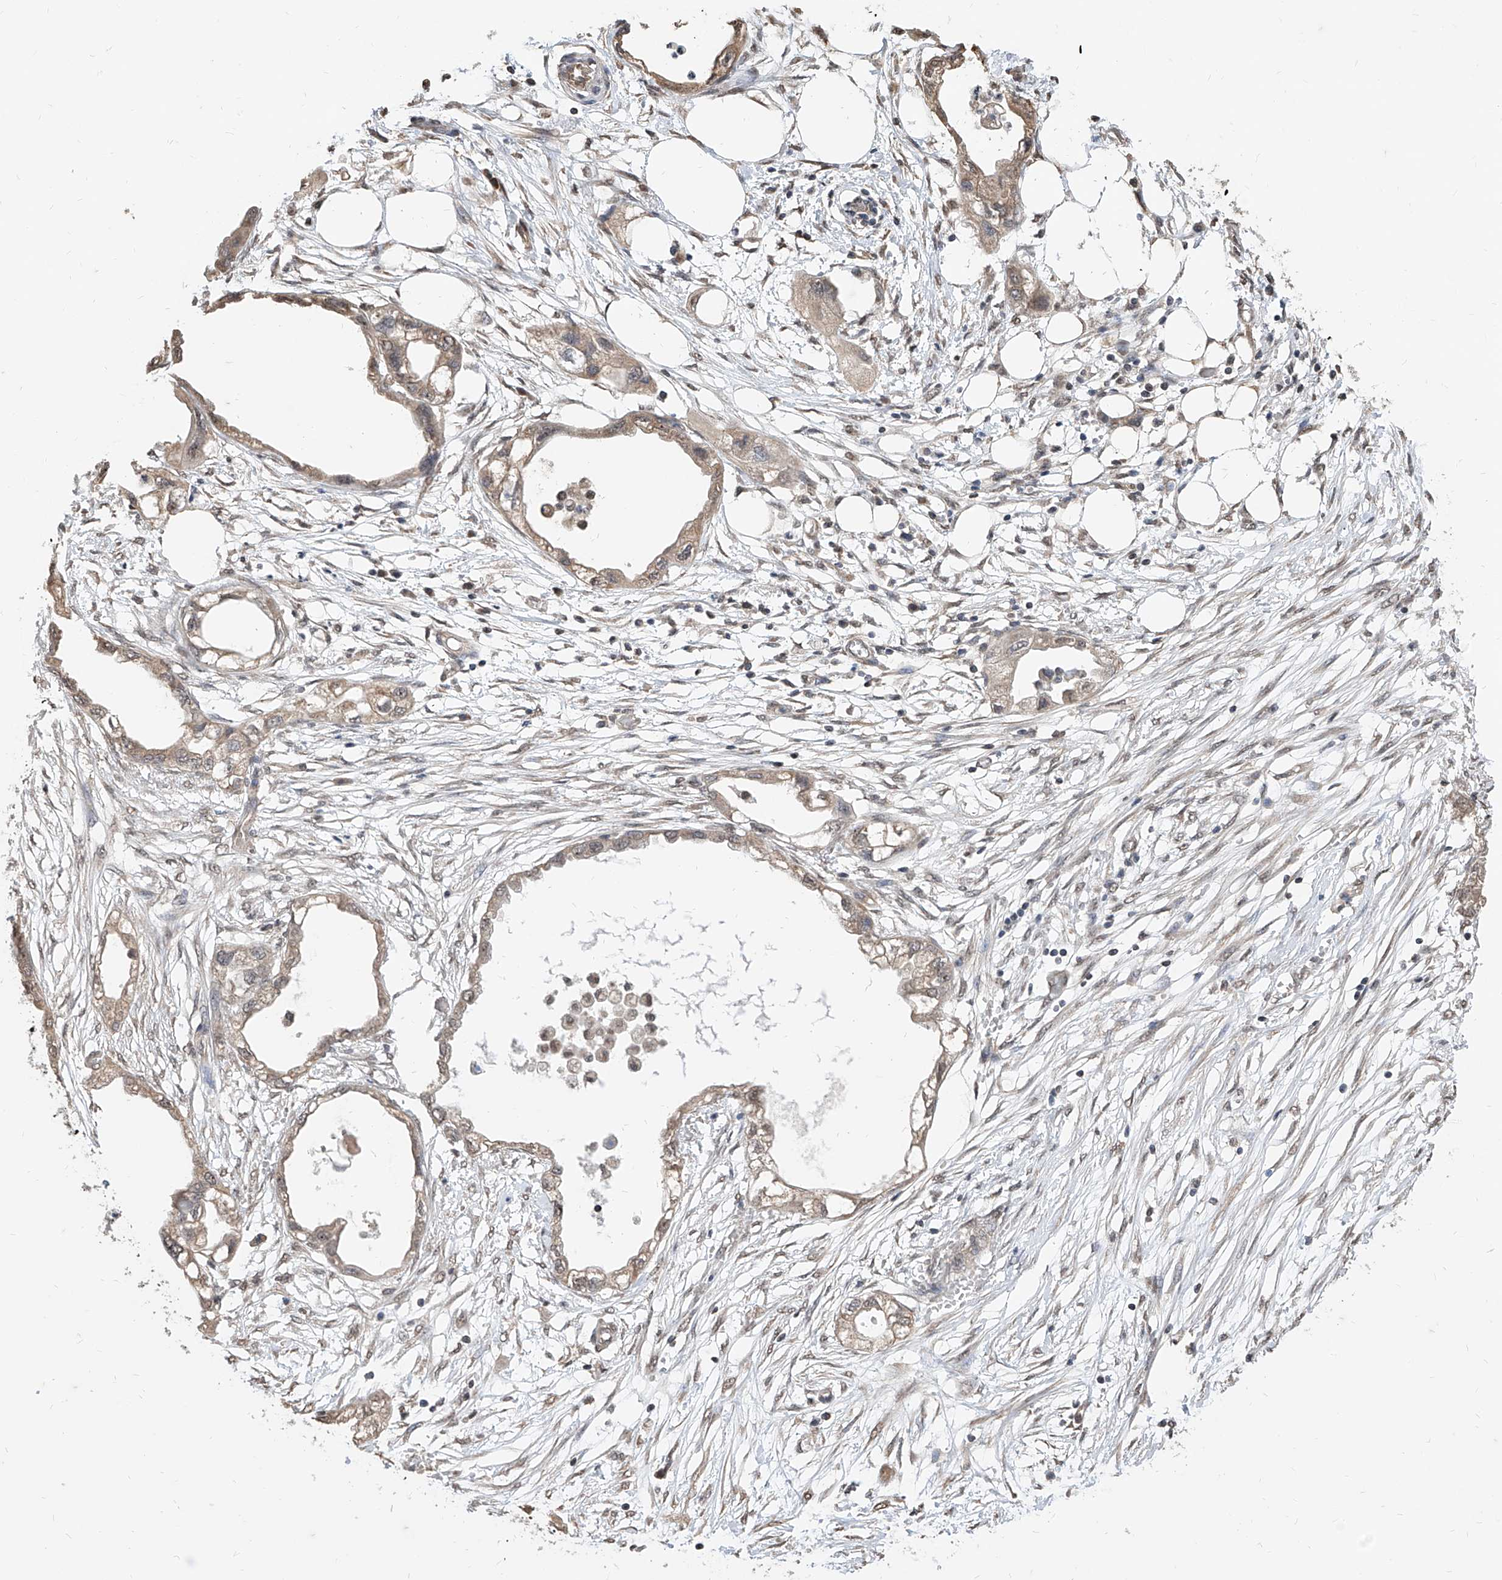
{"staining": {"intensity": "weak", "quantity": ">75%", "location": "cytoplasmic/membranous"}, "tissue": "endometrial cancer", "cell_type": "Tumor cells", "image_type": "cancer", "snomed": [{"axis": "morphology", "description": "Adenocarcinoma, NOS"}, {"axis": "morphology", "description": "Adenocarcinoma, metastatic, NOS"}, {"axis": "topography", "description": "Adipose tissue"}, {"axis": "topography", "description": "Endometrium"}], "caption": "Human endometrial cancer (metastatic adenocarcinoma) stained with a brown dye shows weak cytoplasmic/membranous positive staining in about >75% of tumor cells.", "gene": "C8orf82", "patient": {"sex": "female", "age": 67}}